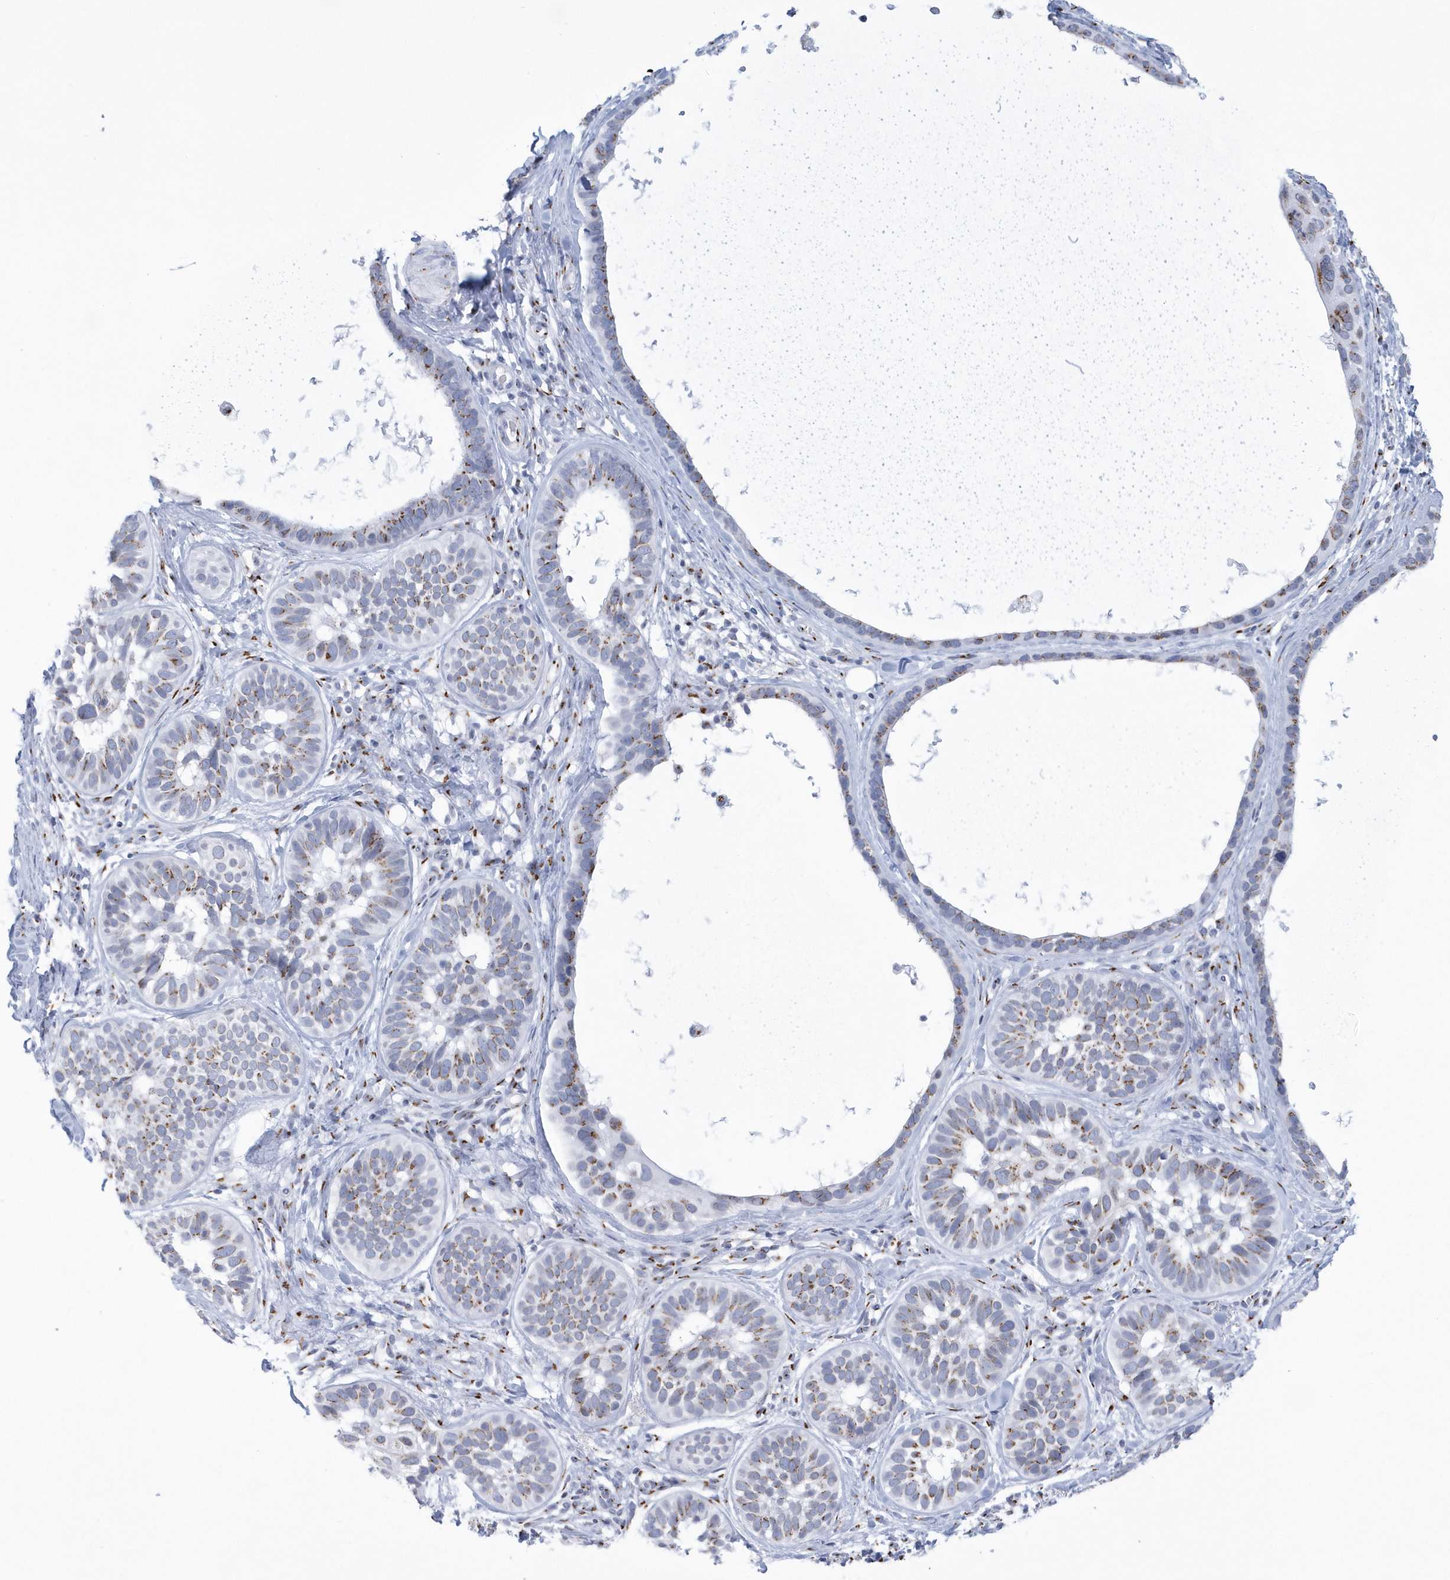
{"staining": {"intensity": "moderate", "quantity": "25%-75%", "location": "cytoplasmic/membranous"}, "tissue": "skin cancer", "cell_type": "Tumor cells", "image_type": "cancer", "snomed": [{"axis": "morphology", "description": "Basal cell carcinoma"}, {"axis": "topography", "description": "Skin"}], "caption": "Immunohistochemistry (IHC) of skin cancer (basal cell carcinoma) shows medium levels of moderate cytoplasmic/membranous expression in about 25%-75% of tumor cells.", "gene": "SLX9", "patient": {"sex": "male", "age": 62}}